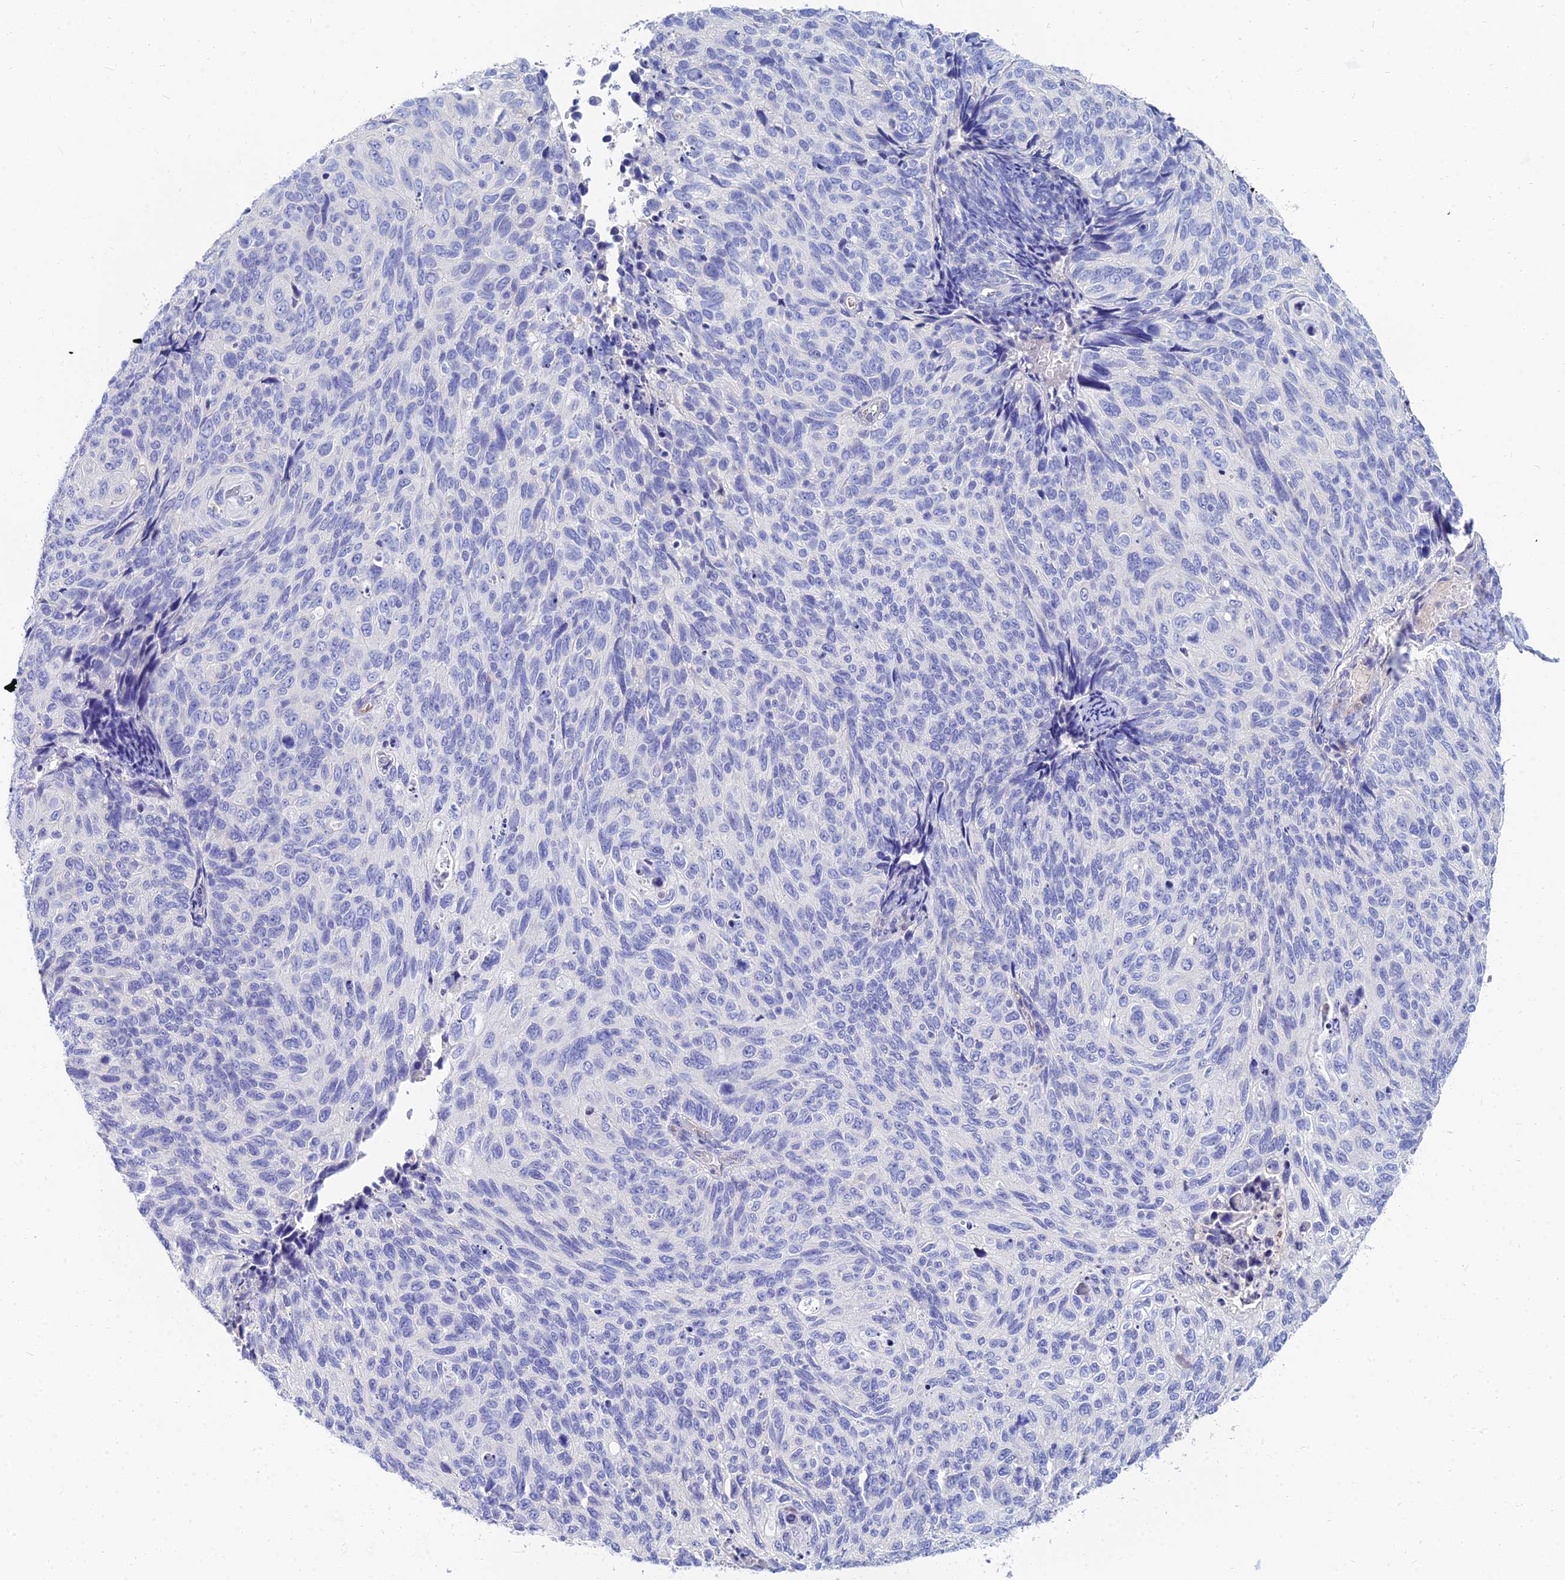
{"staining": {"intensity": "negative", "quantity": "none", "location": "none"}, "tissue": "cervical cancer", "cell_type": "Tumor cells", "image_type": "cancer", "snomed": [{"axis": "morphology", "description": "Squamous cell carcinoma, NOS"}, {"axis": "topography", "description": "Cervix"}], "caption": "Histopathology image shows no significant protein positivity in tumor cells of cervical cancer (squamous cell carcinoma). The staining was performed using DAB (3,3'-diaminobenzidine) to visualize the protein expression in brown, while the nuclei were stained in blue with hematoxylin (Magnification: 20x).", "gene": "ZNF552", "patient": {"sex": "female", "age": 70}}